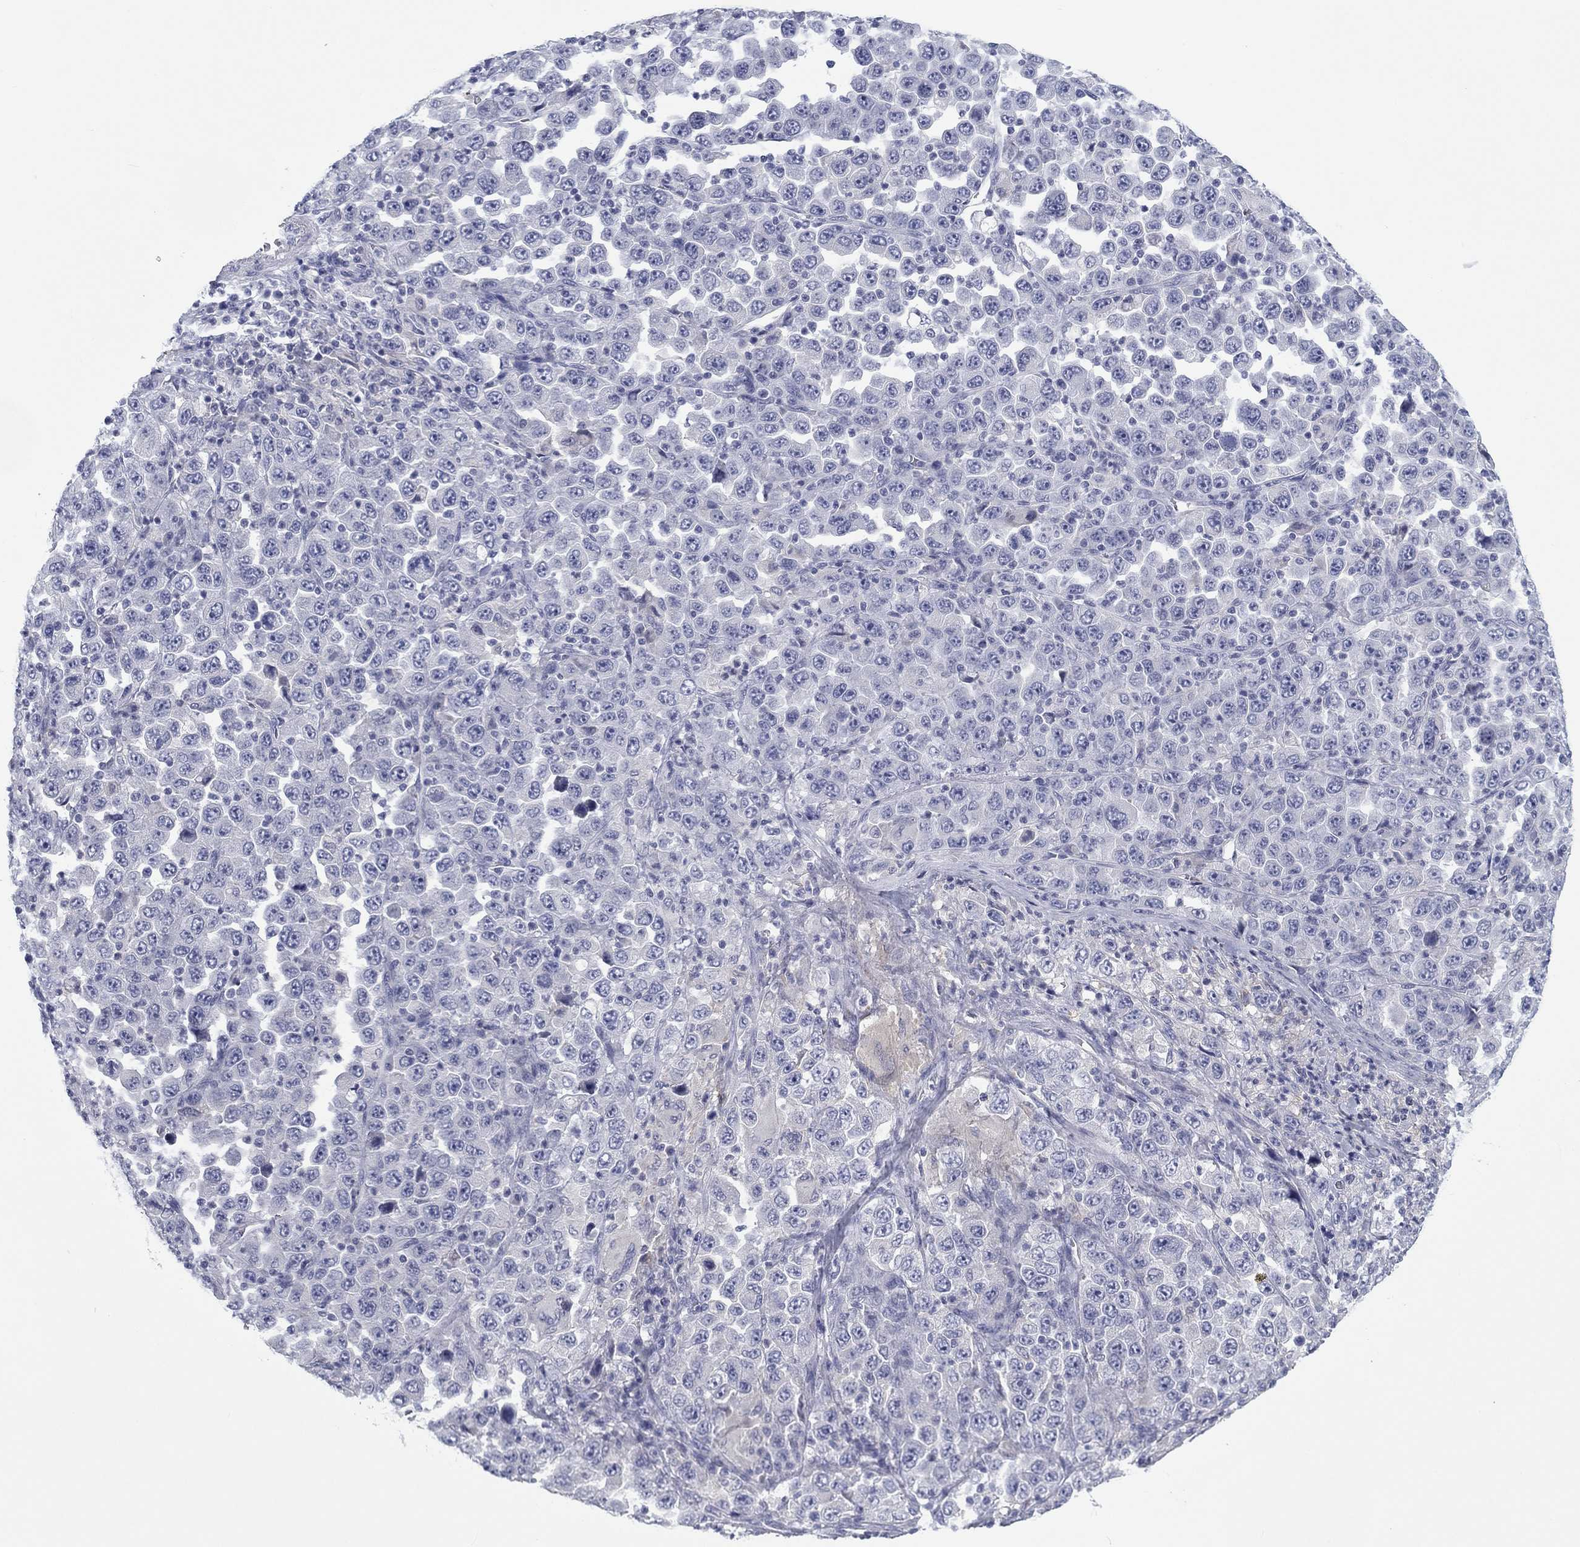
{"staining": {"intensity": "negative", "quantity": "none", "location": "none"}, "tissue": "stomach cancer", "cell_type": "Tumor cells", "image_type": "cancer", "snomed": [{"axis": "morphology", "description": "Normal tissue, NOS"}, {"axis": "morphology", "description": "Adenocarcinoma, NOS"}, {"axis": "topography", "description": "Stomach, upper"}, {"axis": "topography", "description": "Stomach"}], "caption": "An immunohistochemistry histopathology image of adenocarcinoma (stomach) is shown. There is no staining in tumor cells of adenocarcinoma (stomach).", "gene": "CALB1", "patient": {"sex": "male", "age": 59}}